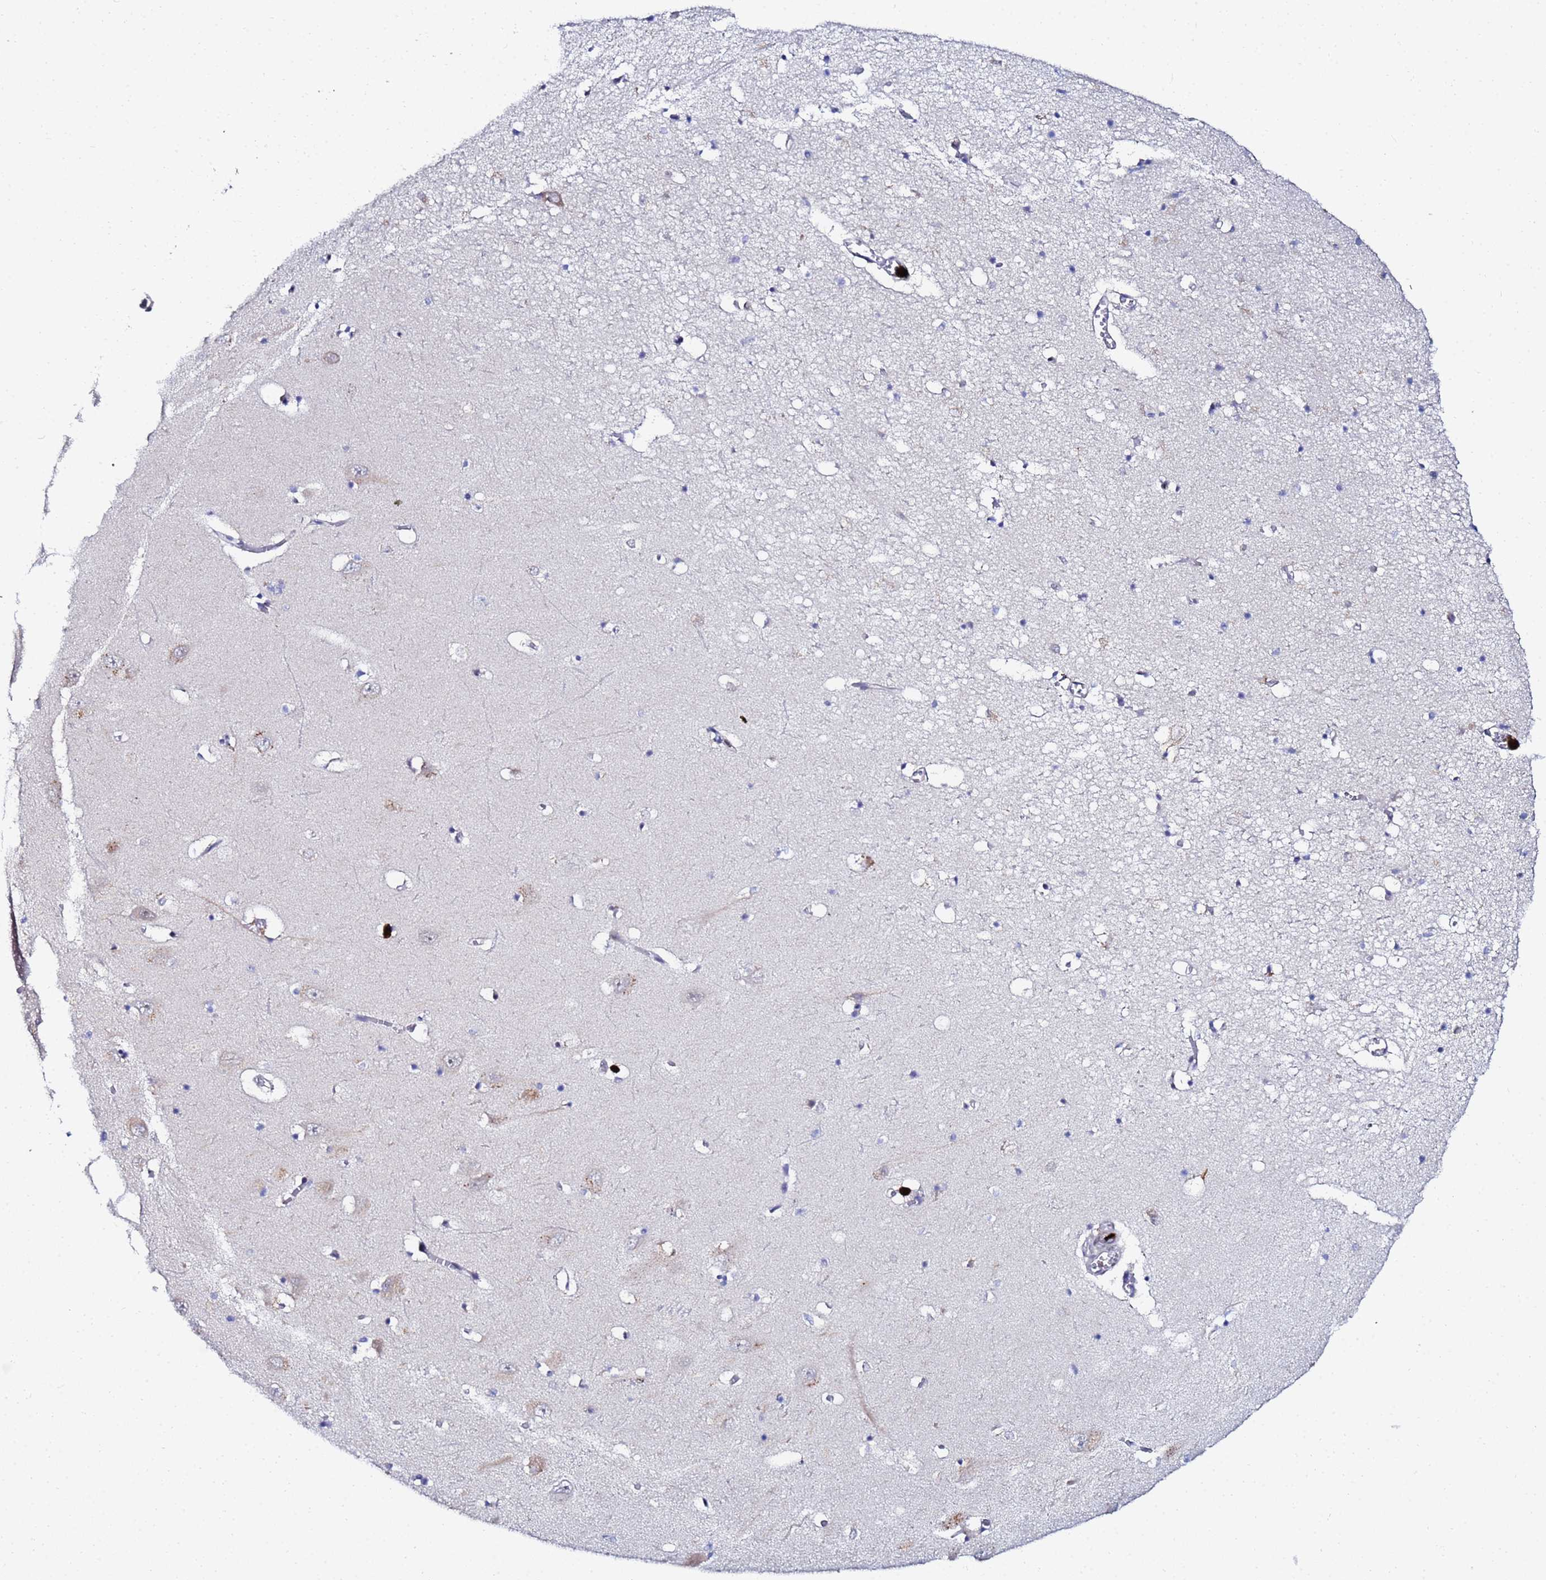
{"staining": {"intensity": "negative", "quantity": "none", "location": "none"}, "tissue": "hippocampus", "cell_type": "Glial cells", "image_type": "normal", "snomed": [{"axis": "morphology", "description": "Normal tissue, NOS"}, {"axis": "topography", "description": "Hippocampus"}], "caption": "IHC image of benign hippocampus stained for a protein (brown), which displays no expression in glial cells.", "gene": "MTCL1", "patient": {"sex": "male", "age": 70}}